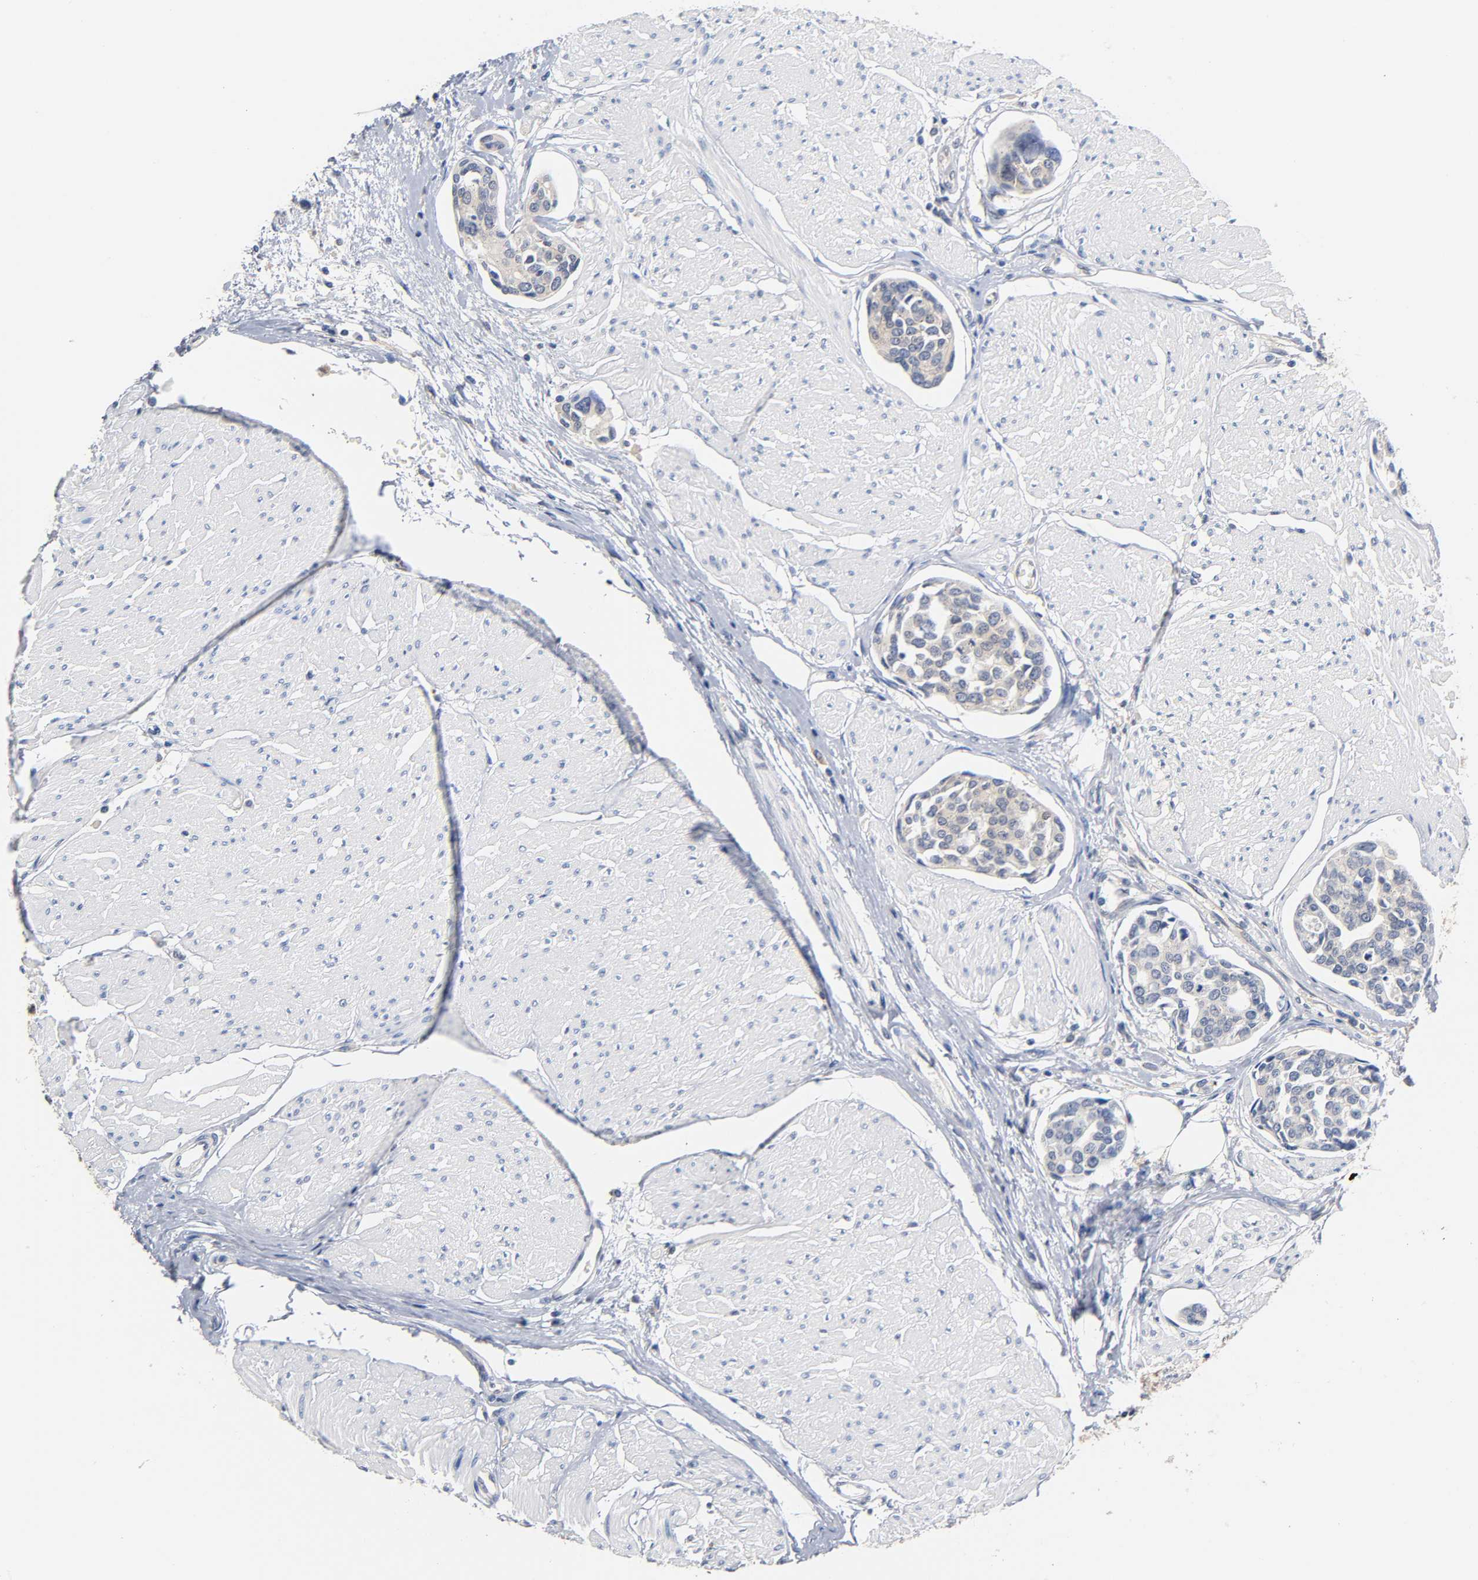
{"staining": {"intensity": "weak", "quantity": "<25%", "location": "cytoplasmic/membranous"}, "tissue": "urothelial cancer", "cell_type": "Tumor cells", "image_type": "cancer", "snomed": [{"axis": "morphology", "description": "Urothelial carcinoma, High grade"}, {"axis": "topography", "description": "Urinary bladder"}], "caption": "This image is of urothelial cancer stained with IHC to label a protein in brown with the nuclei are counter-stained blue. There is no positivity in tumor cells.", "gene": "FYN", "patient": {"sex": "male", "age": 78}}